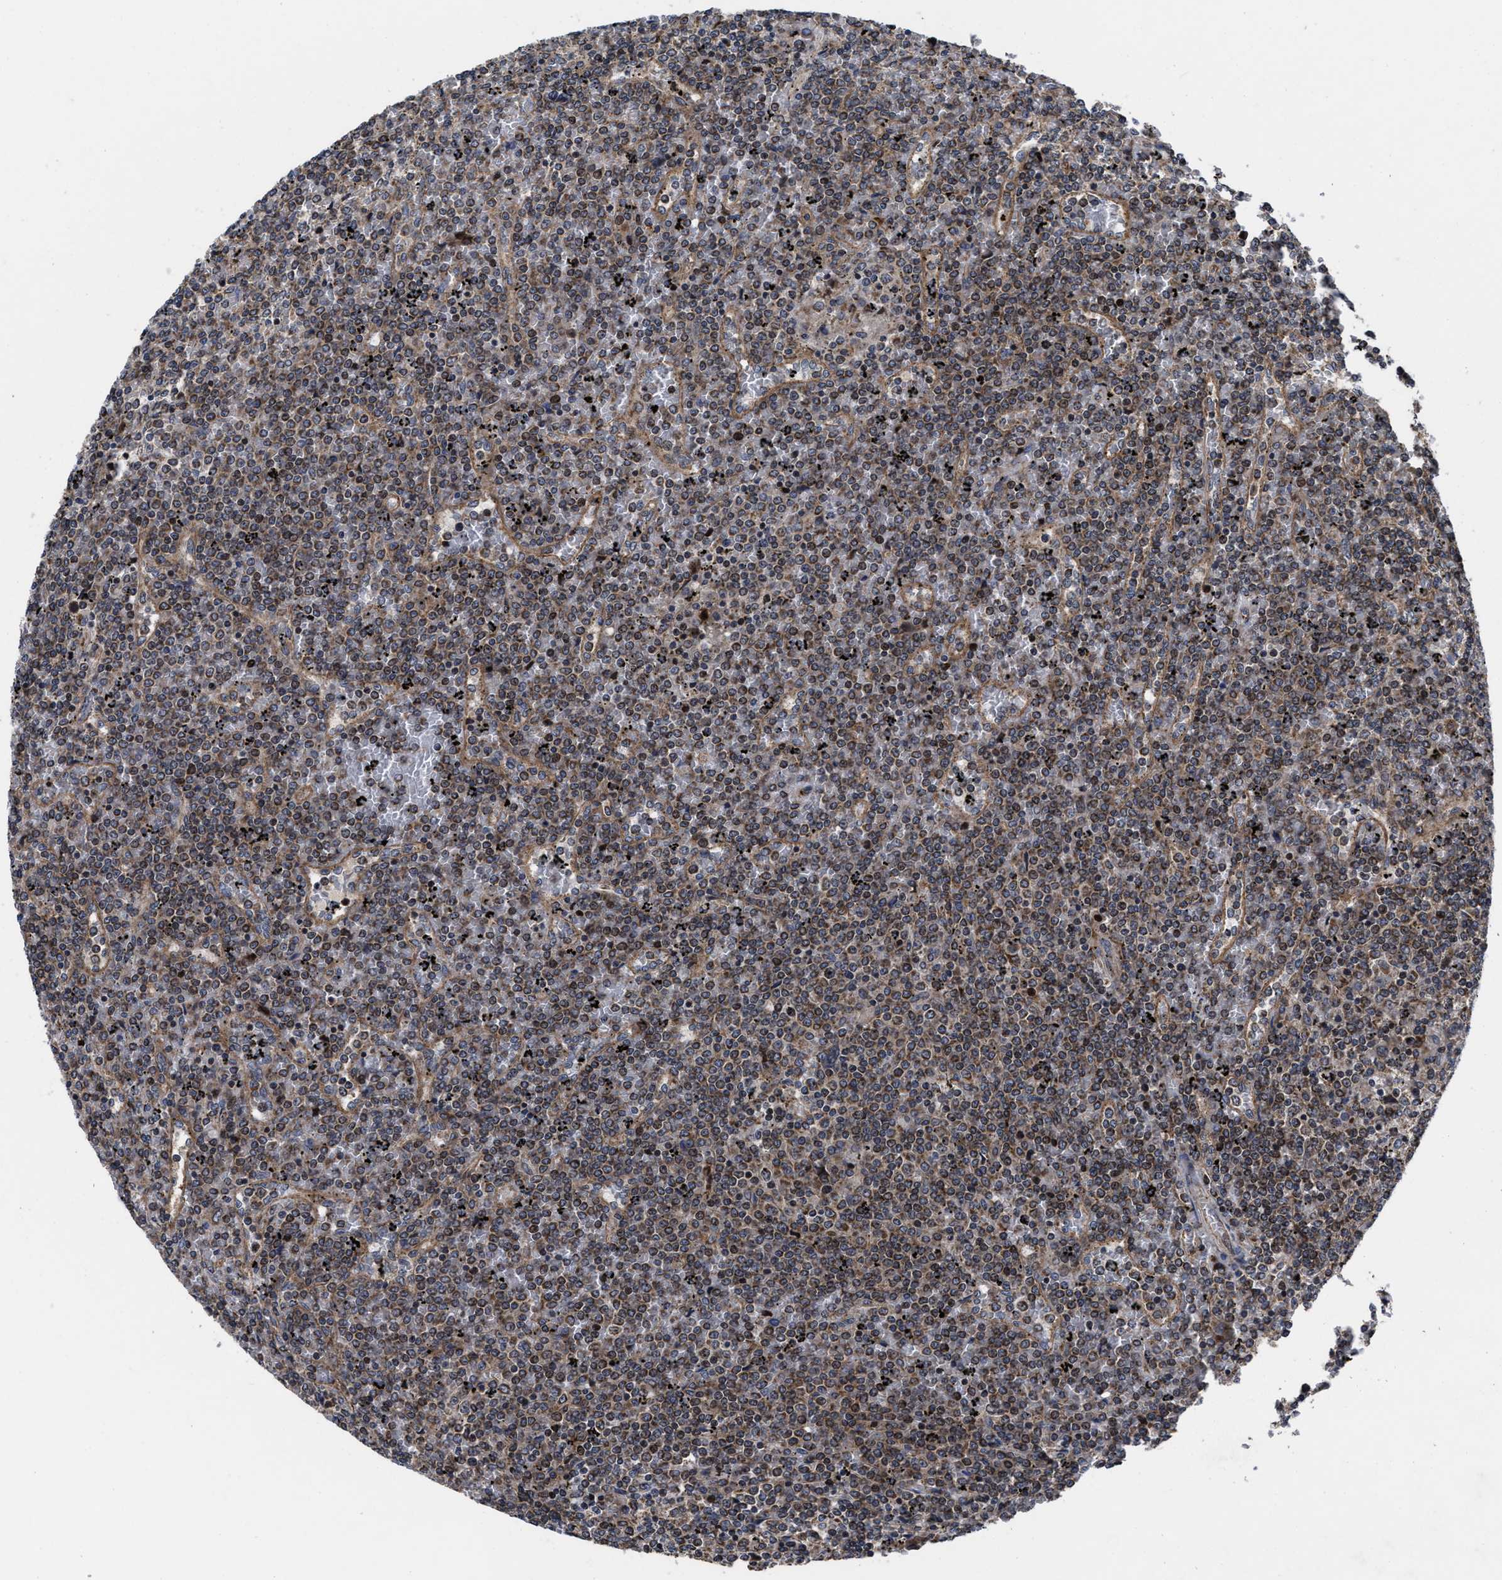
{"staining": {"intensity": "weak", "quantity": ">75%", "location": "cytoplasmic/membranous"}, "tissue": "lymphoma", "cell_type": "Tumor cells", "image_type": "cancer", "snomed": [{"axis": "morphology", "description": "Malignant lymphoma, non-Hodgkin's type, Low grade"}, {"axis": "topography", "description": "Spleen"}], "caption": "Weak cytoplasmic/membranous protein expression is appreciated in about >75% of tumor cells in lymphoma.", "gene": "MRPL50", "patient": {"sex": "female", "age": 19}}